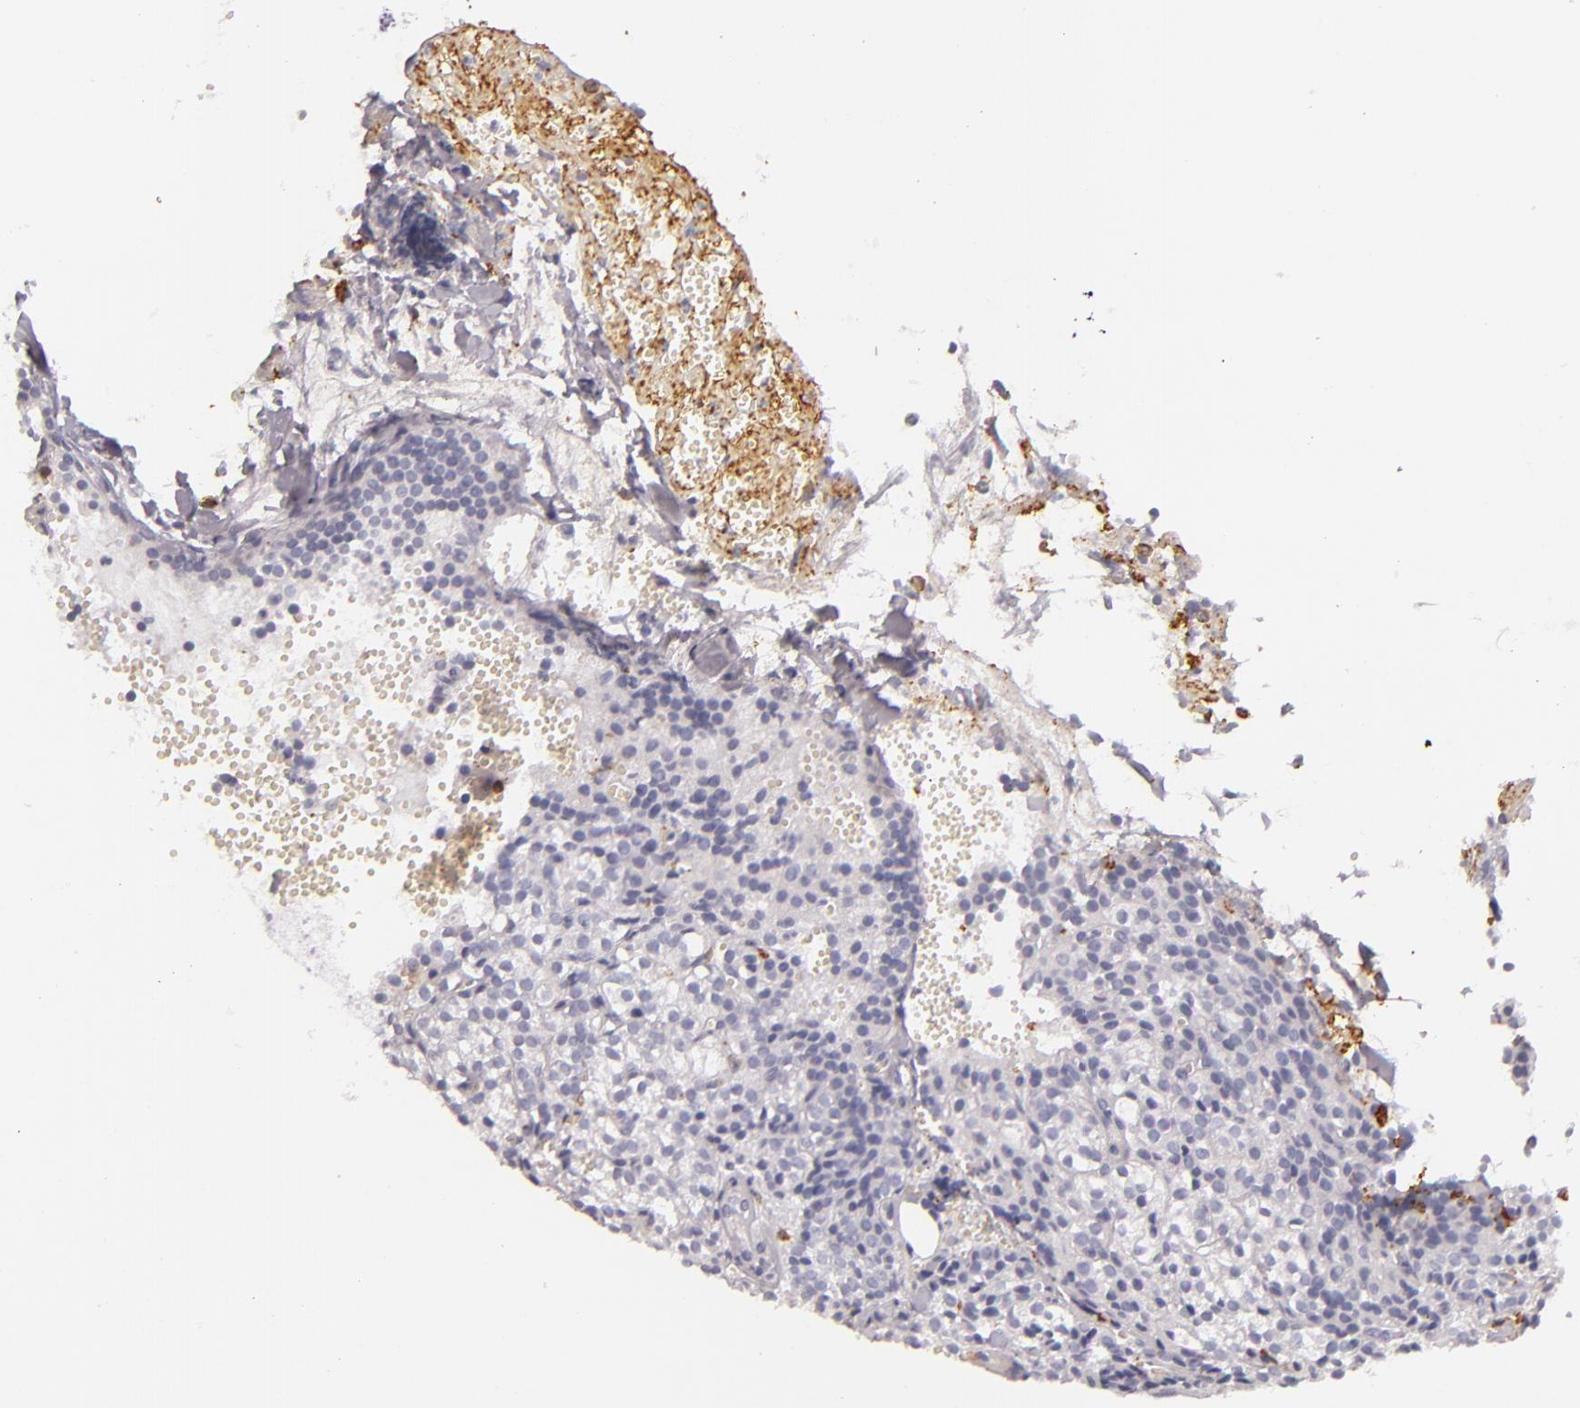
{"staining": {"intensity": "negative", "quantity": "none", "location": "none"}, "tissue": "parathyroid gland", "cell_type": "Glandular cells", "image_type": "normal", "snomed": [{"axis": "morphology", "description": "Normal tissue, NOS"}, {"axis": "topography", "description": "Parathyroid gland"}], "caption": "The histopathology image exhibits no significant staining in glandular cells of parathyroid gland.", "gene": "LAT", "patient": {"sex": "female", "age": 17}}